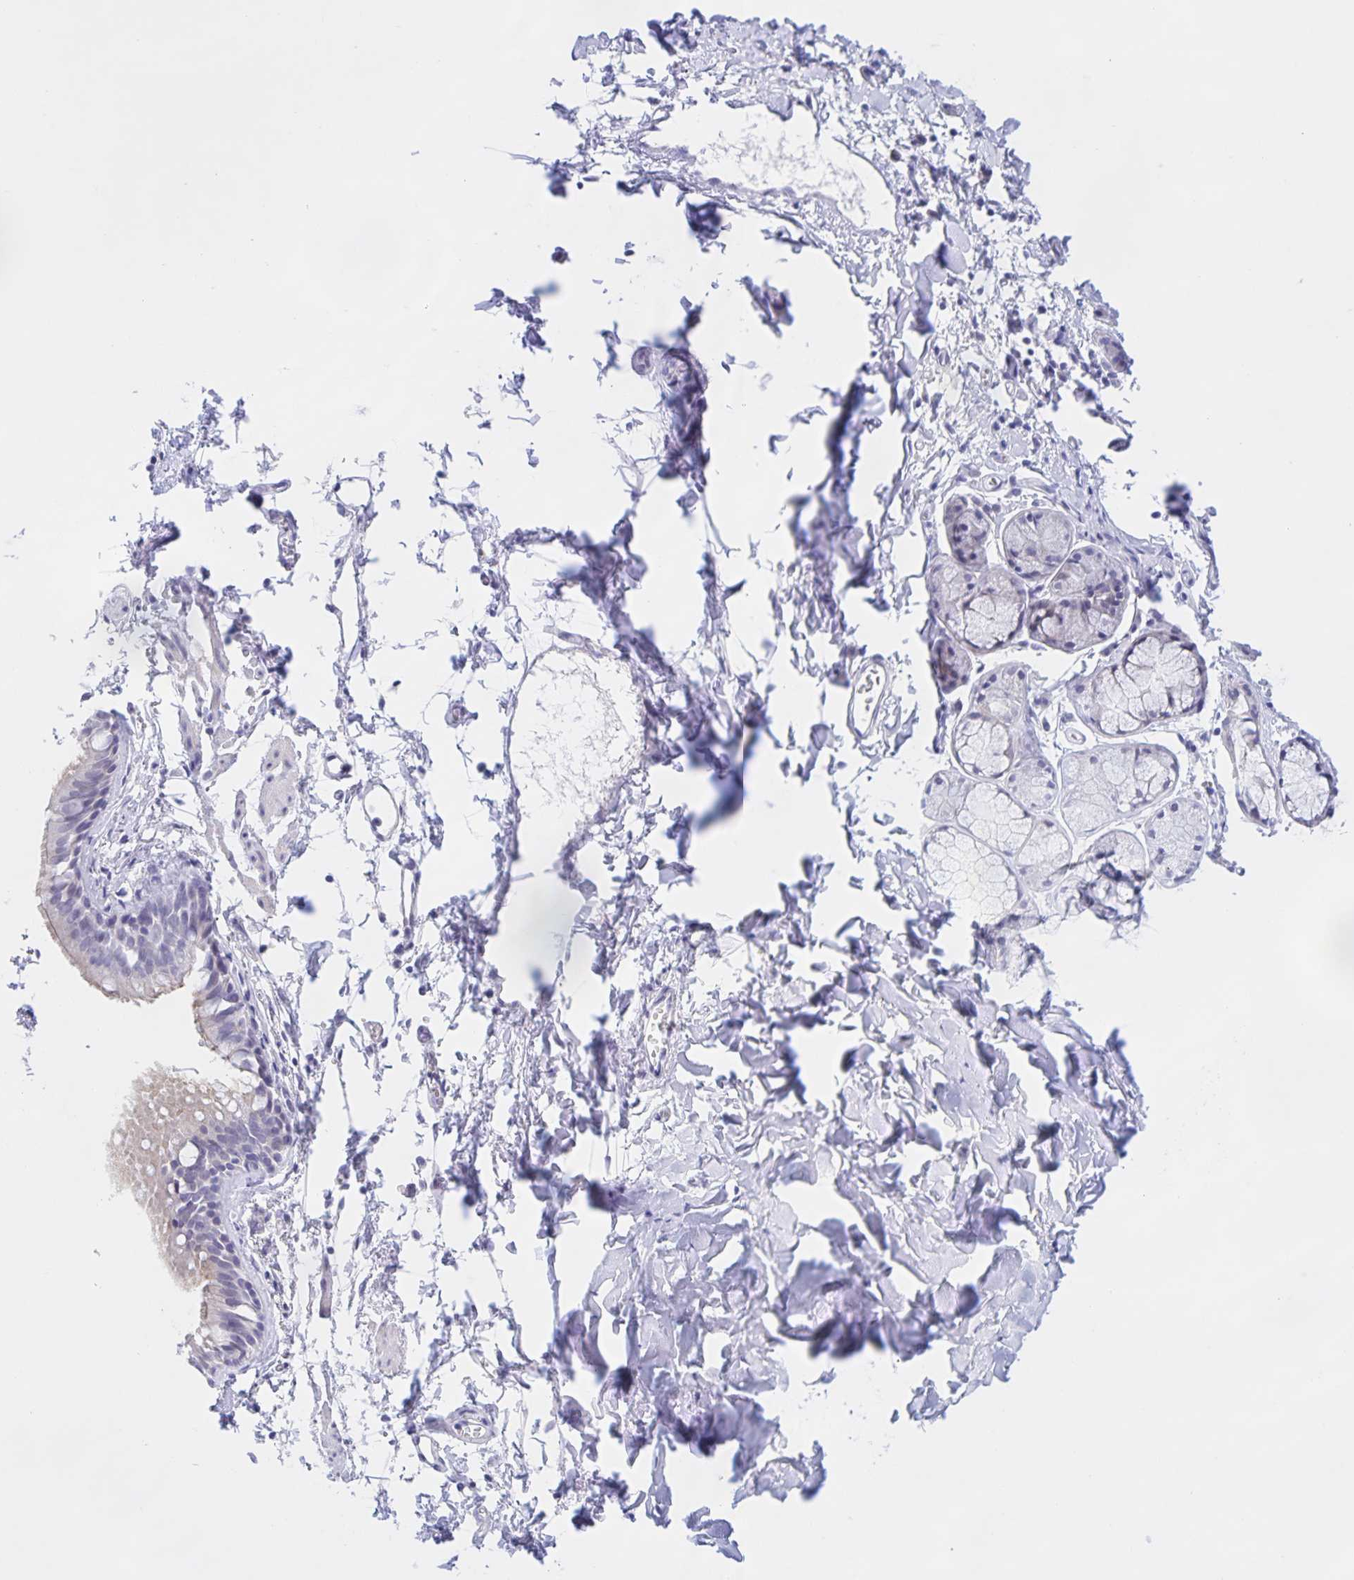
{"staining": {"intensity": "negative", "quantity": "none", "location": "none"}, "tissue": "bronchus", "cell_type": "Respiratory epithelial cells", "image_type": "normal", "snomed": [{"axis": "morphology", "description": "Normal tissue, NOS"}, {"axis": "topography", "description": "Cartilage tissue"}, {"axis": "topography", "description": "Bronchus"}], "caption": "Micrograph shows no significant protein positivity in respiratory epithelial cells of benign bronchus. Nuclei are stained in blue.", "gene": "DMGDH", "patient": {"sex": "female", "age": 59}}